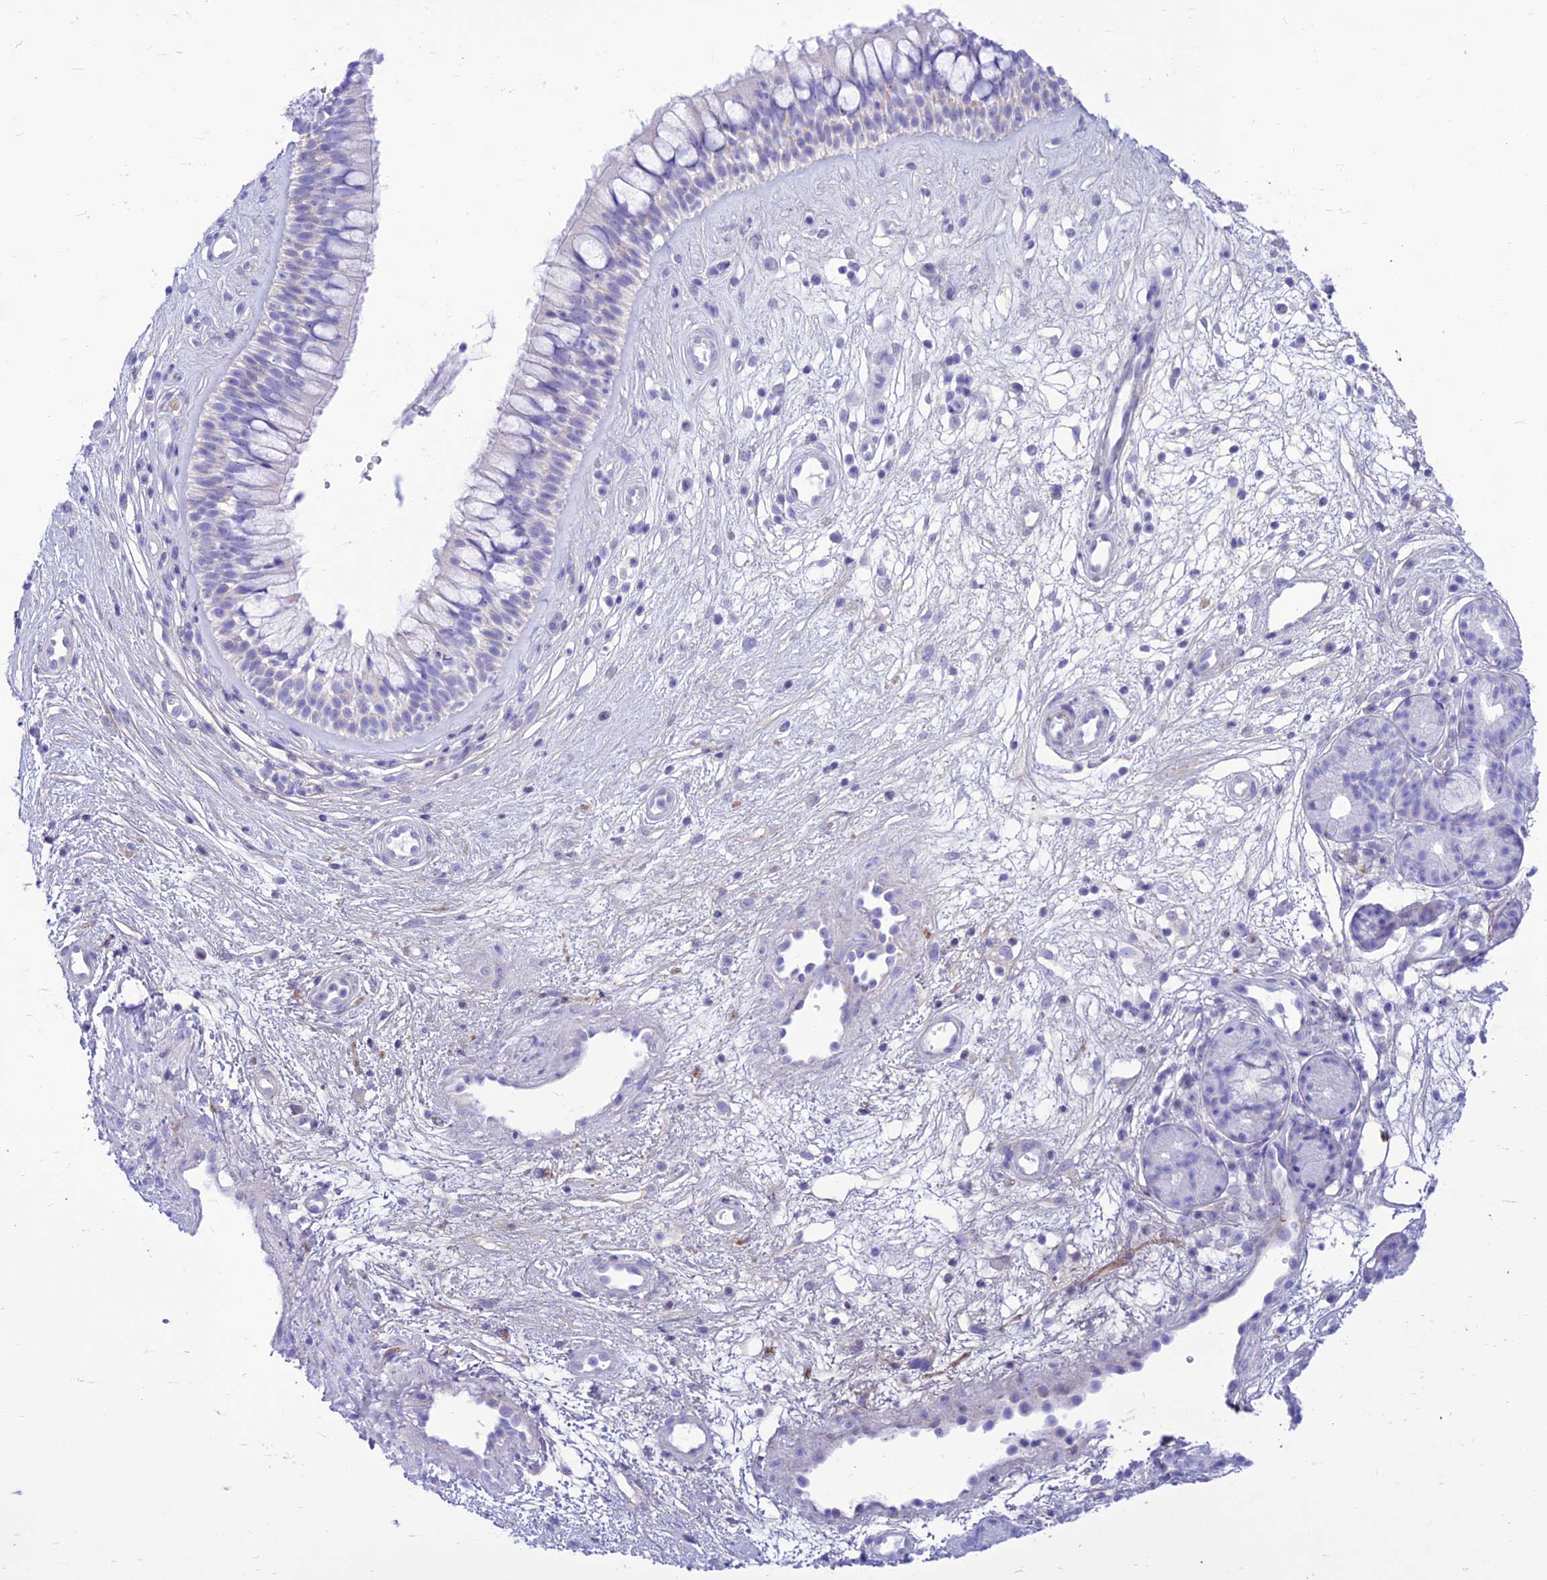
{"staining": {"intensity": "negative", "quantity": "none", "location": "none"}, "tissue": "nasopharynx", "cell_type": "Respiratory epithelial cells", "image_type": "normal", "snomed": [{"axis": "morphology", "description": "Normal tissue, NOS"}, {"axis": "topography", "description": "Nasopharynx"}], "caption": "IHC of normal human nasopharynx demonstrates no staining in respiratory epithelial cells.", "gene": "PRNP", "patient": {"sex": "male", "age": 32}}